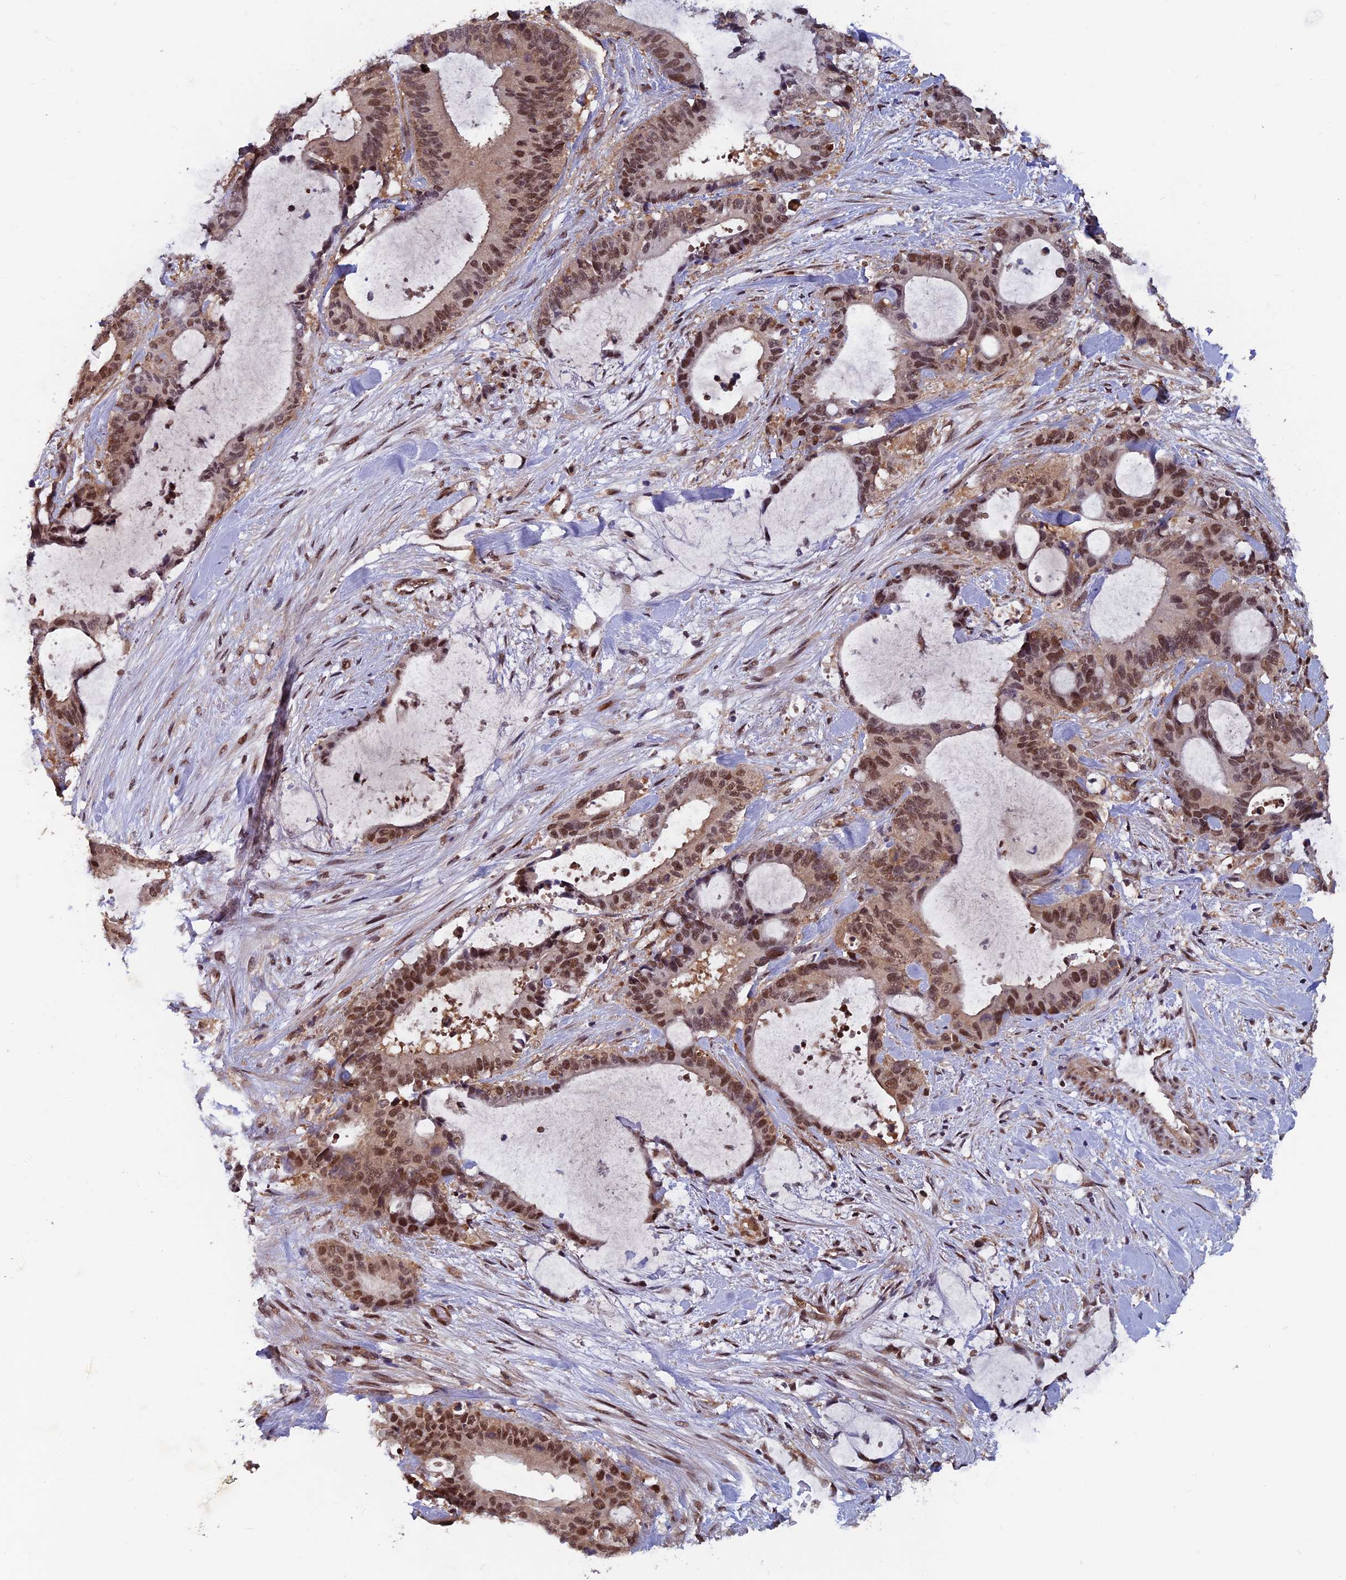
{"staining": {"intensity": "moderate", "quantity": ">75%", "location": "nuclear"}, "tissue": "liver cancer", "cell_type": "Tumor cells", "image_type": "cancer", "snomed": [{"axis": "morphology", "description": "Normal tissue, NOS"}, {"axis": "morphology", "description": "Cholangiocarcinoma"}, {"axis": "topography", "description": "Liver"}, {"axis": "topography", "description": "Peripheral nerve tissue"}], "caption": "A histopathology image of human liver cholangiocarcinoma stained for a protein displays moderate nuclear brown staining in tumor cells.", "gene": "FAM53C", "patient": {"sex": "female", "age": 73}}